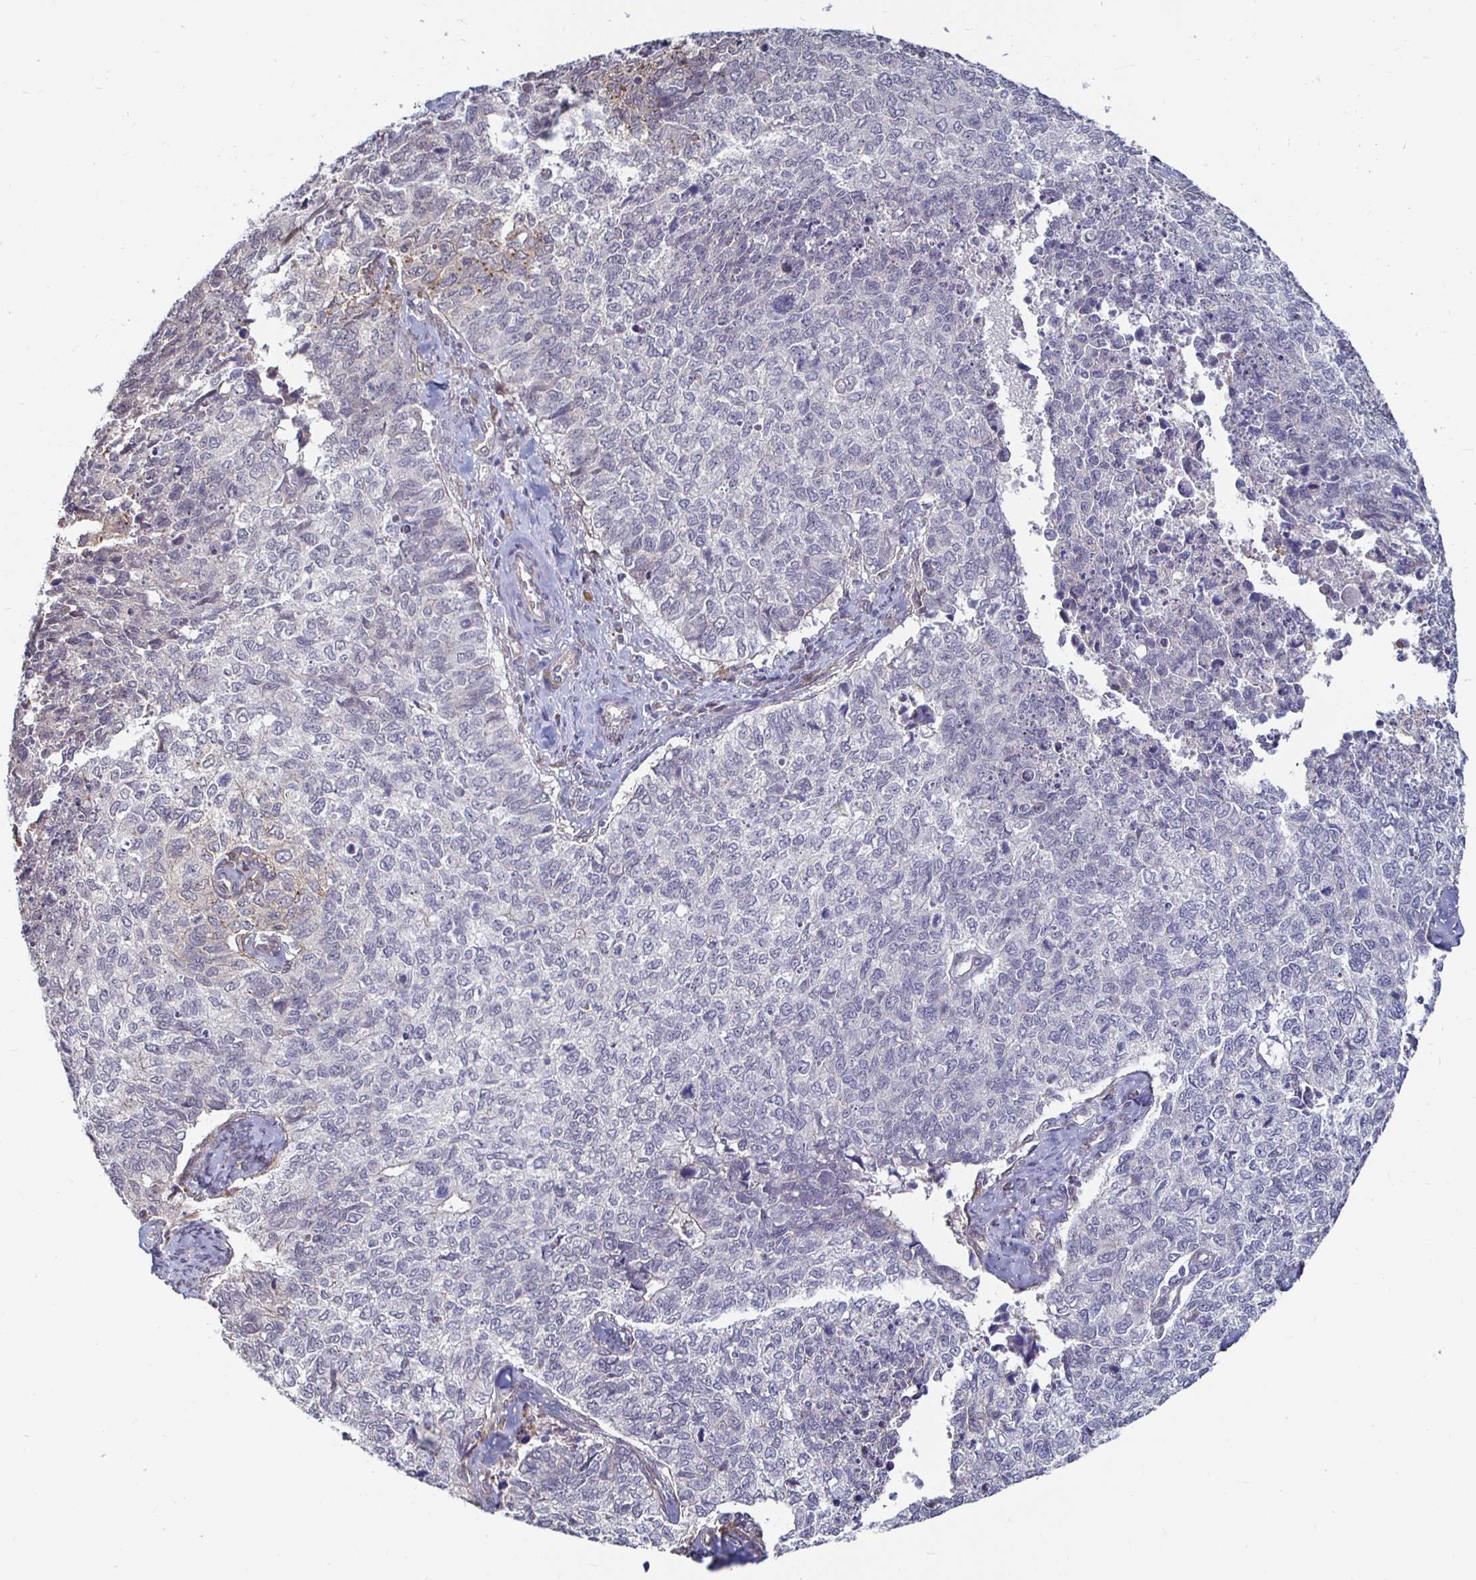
{"staining": {"intensity": "moderate", "quantity": "<25%", "location": "cytoplasmic/membranous"}, "tissue": "cervical cancer", "cell_type": "Tumor cells", "image_type": "cancer", "snomed": [{"axis": "morphology", "description": "Adenocarcinoma, NOS"}, {"axis": "topography", "description": "Cervix"}], "caption": "A histopathology image of human adenocarcinoma (cervical) stained for a protein displays moderate cytoplasmic/membranous brown staining in tumor cells.", "gene": "CAPN11", "patient": {"sex": "female", "age": 63}}